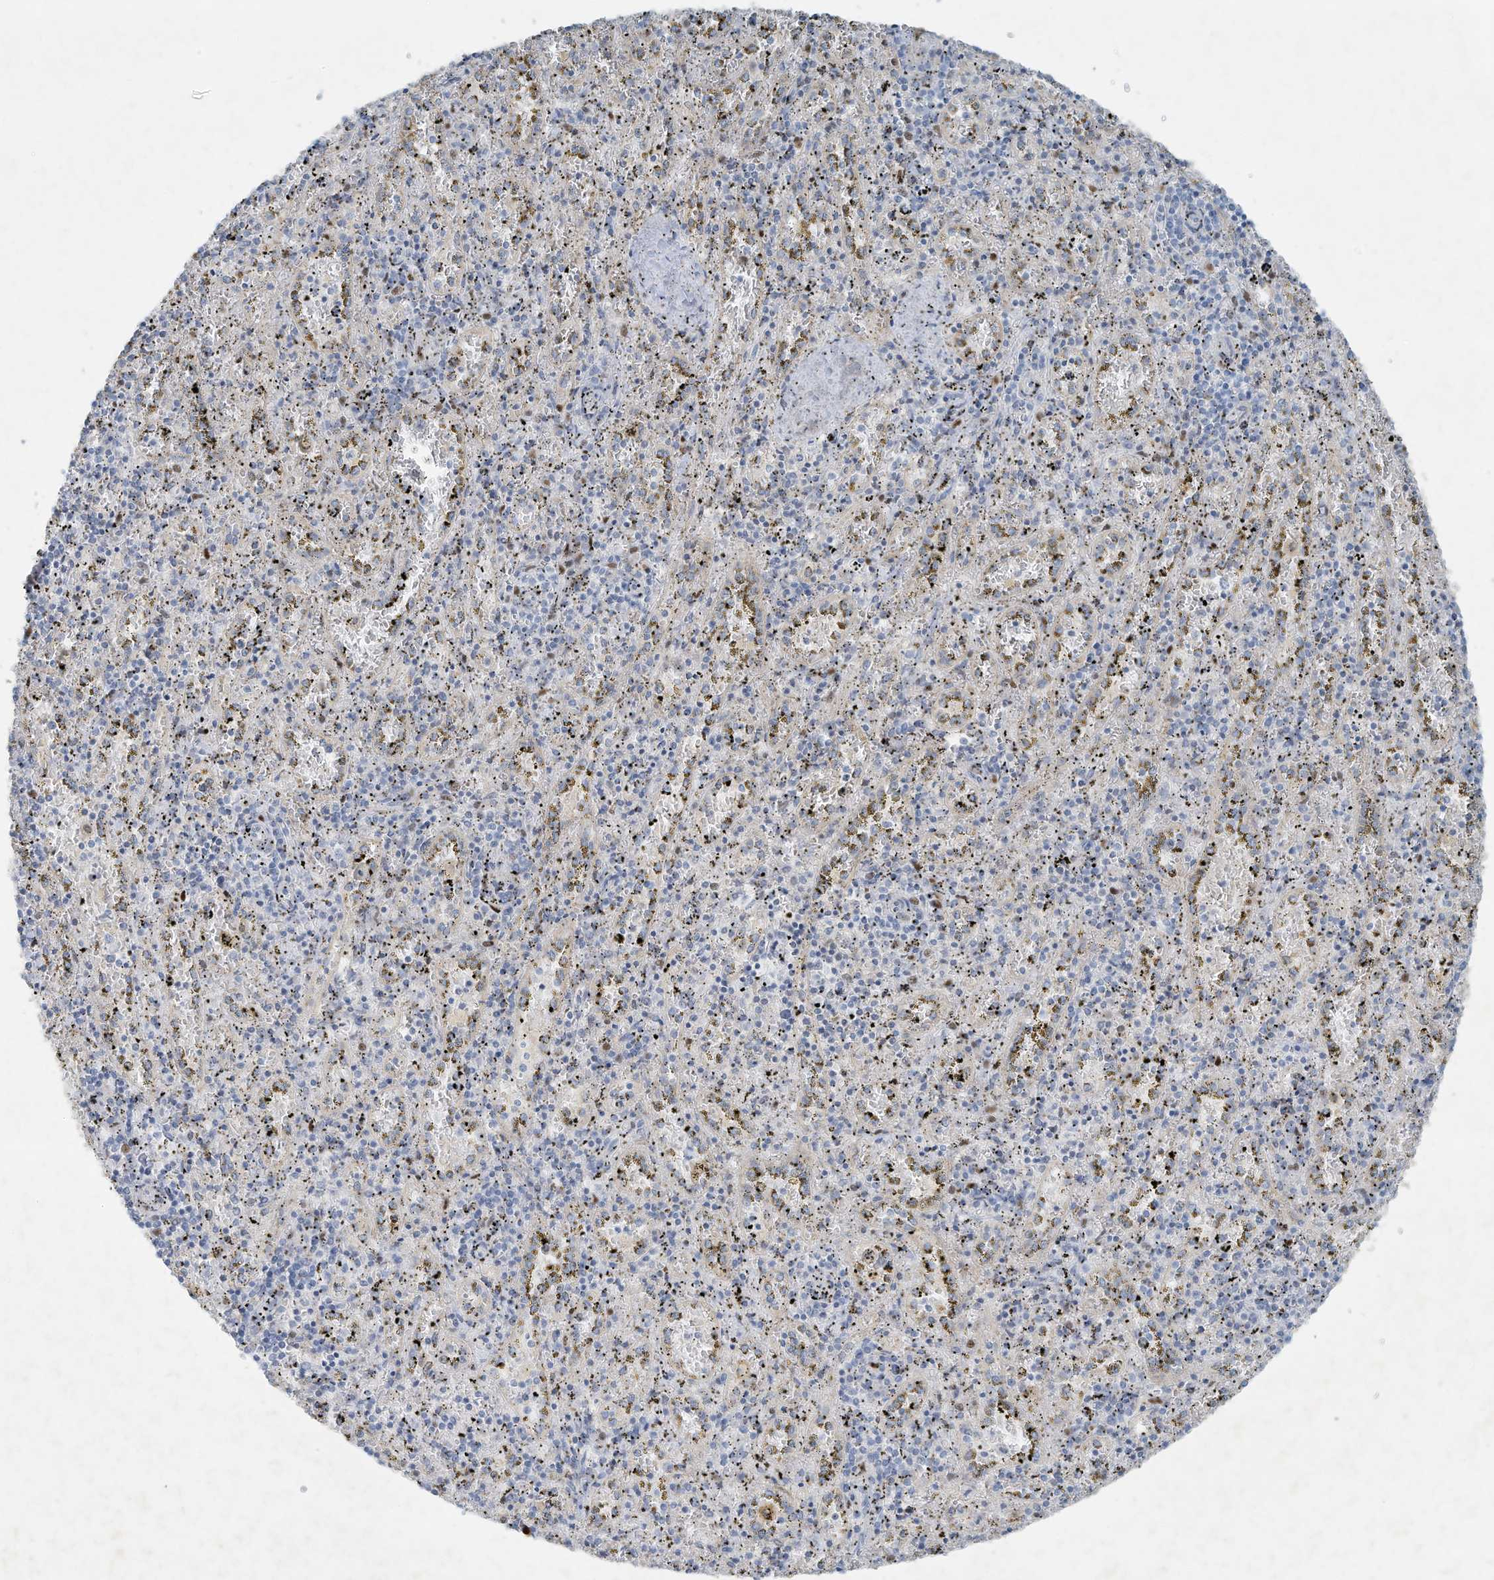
{"staining": {"intensity": "moderate", "quantity": "<25%", "location": "cytoplasmic/membranous"}, "tissue": "spleen", "cell_type": "Cells in red pulp", "image_type": "normal", "snomed": [{"axis": "morphology", "description": "Normal tissue, NOS"}, {"axis": "topography", "description": "Spleen"}], "caption": "Moderate cytoplasmic/membranous staining for a protein is appreciated in approximately <25% of cells in red pulp of unremarkable spleen using IHC.", "gene": "TUBE1", "patient": {"sex": "male", "age": 11}}